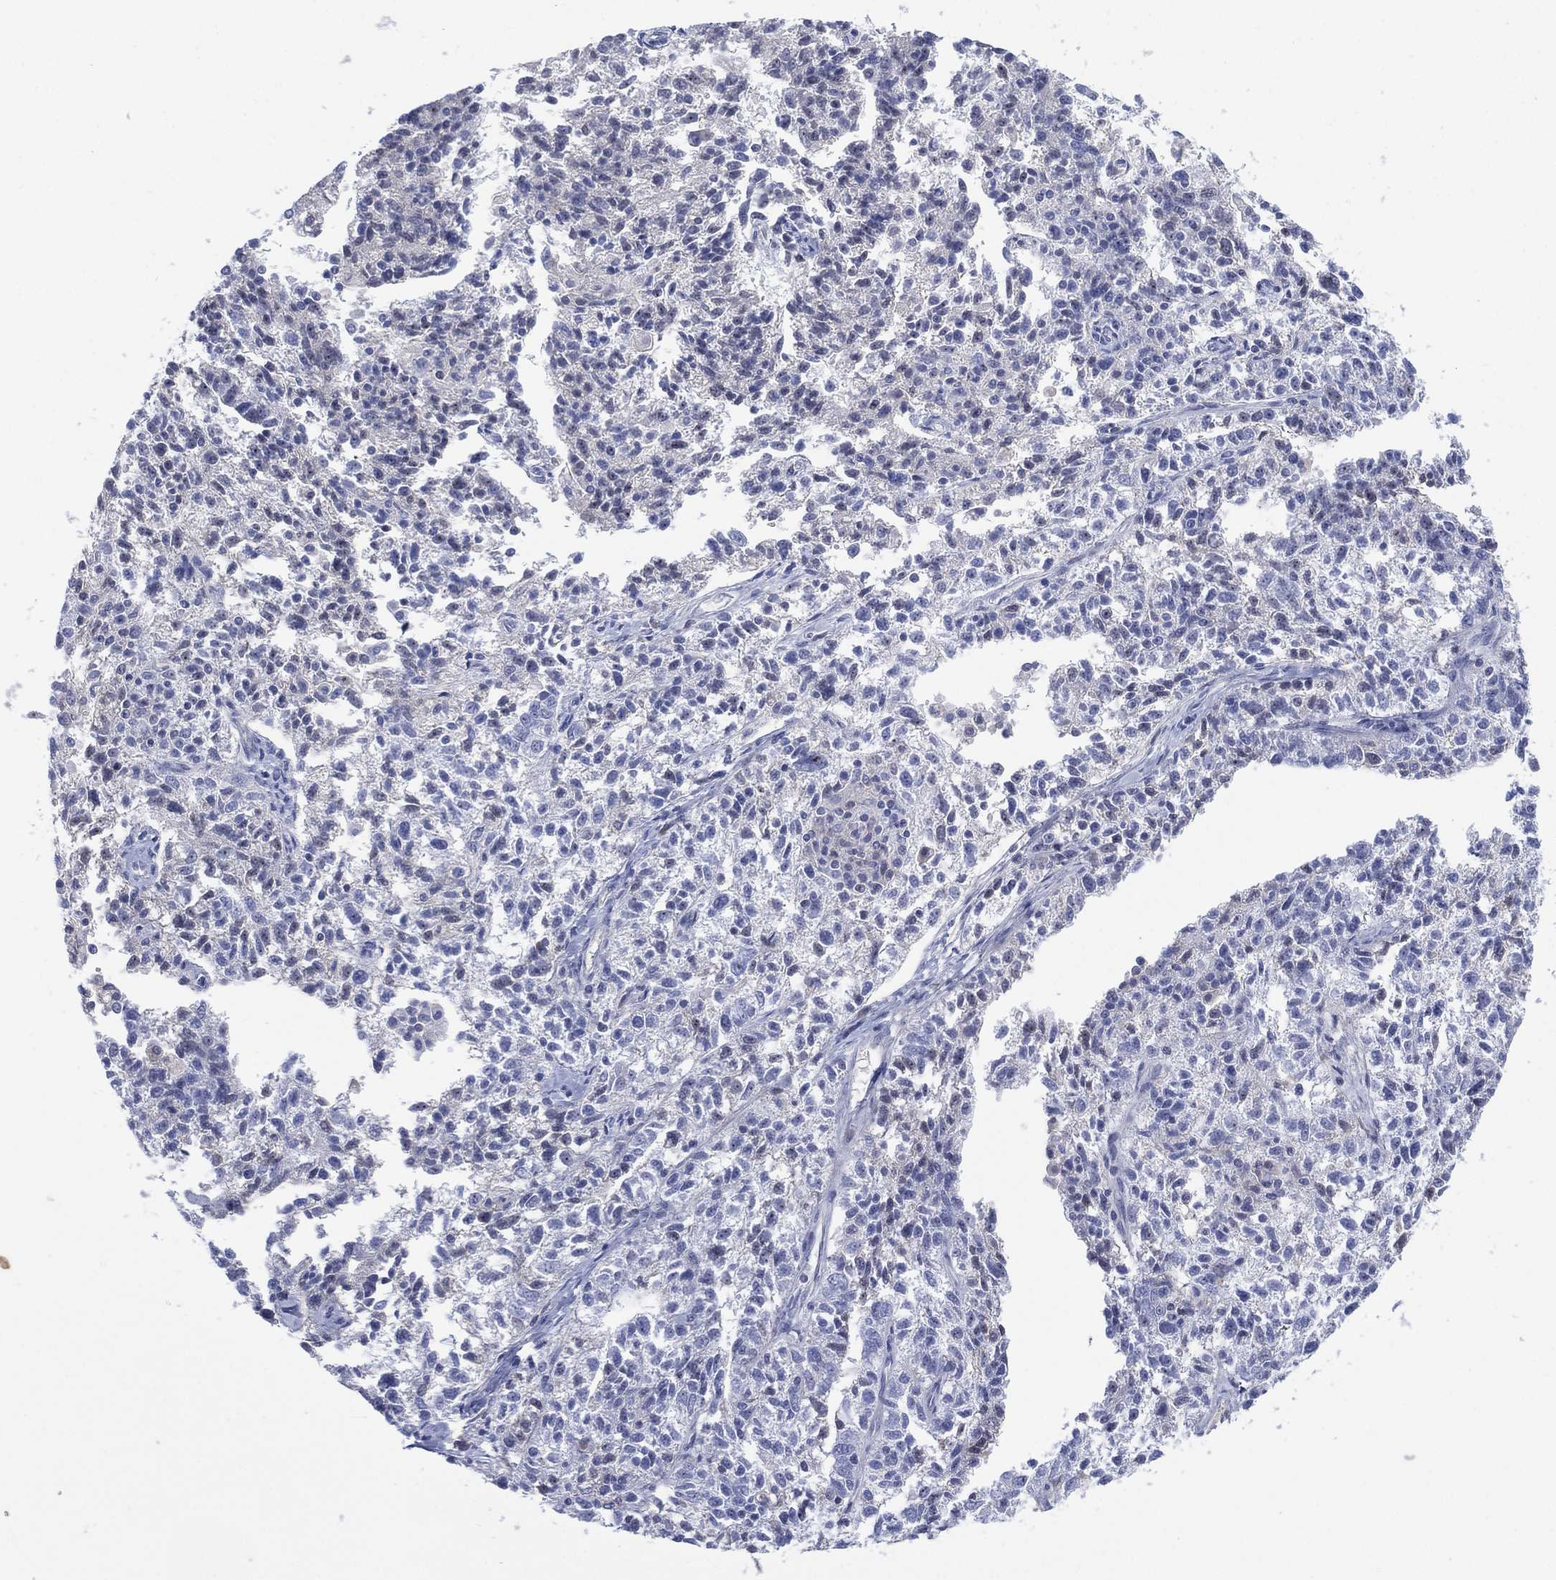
{"staining": {"intensity": "negative", "quantity": "none", "location": "none"}, "tissue": "ovarian cancer", "cell_type": "Tumor cells", "image_type": "cancer", "snomed": [{"axis": "morphology", "description": "Cystadenocarcinoma, serous, NOS"}, {"axis": "topography", "description": "Ovary"}], "caption": "Immunohistochemical staining of human ovarian cancer (serous cystadenocarcinoma) reveals no significant staining in tumor cells. (Brightfield microscopy of DAB (3,3'-diaminobenzidine) immunohistochemistry at high magnification).", "gene": "SEPTIN1", "patient": {"sex": "female", "age": 71}}